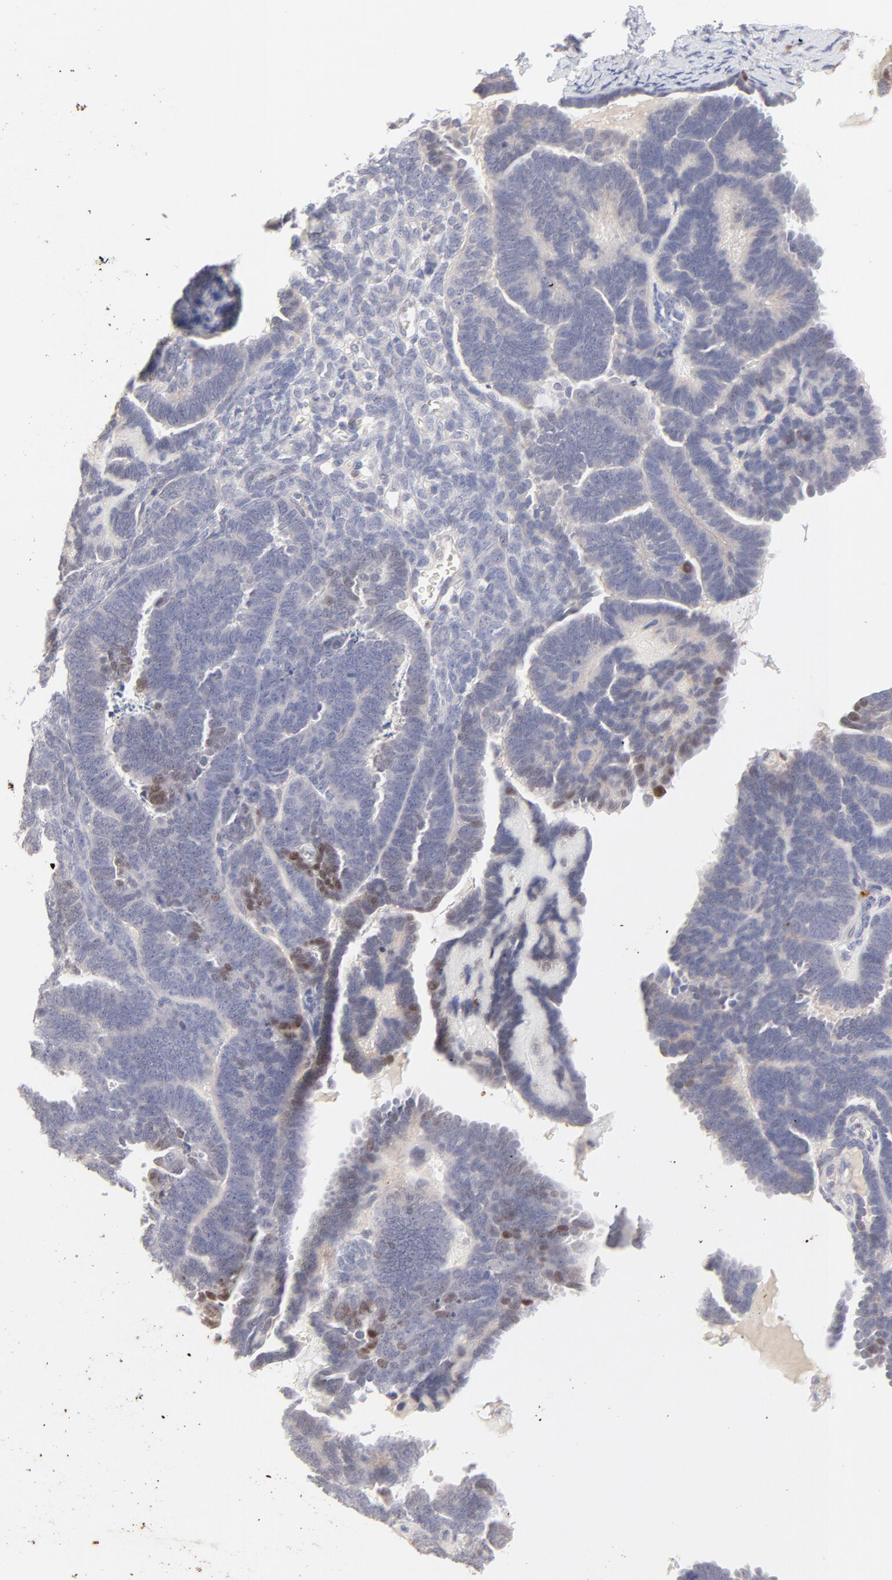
{"staining": {"intensity": "moderate", "quantity": "<25%", "location": "nuclear"}, "tissue": "endometrial cancer", "cell_type": "Tumor cells", "image_type": "cancer", "snomed": [{"axis": "morphology", "description": "Neoplasm, malignant, NOS"}, {"axis": "topography", "description": "Endometrium"}], "caption": "Human malignant neoplasm (endometrial) stained with a protein marker demonstrates moderate staining in tumor cells.", "gene": "ELF3", "patient": {"sex": "female", "age": 74}}